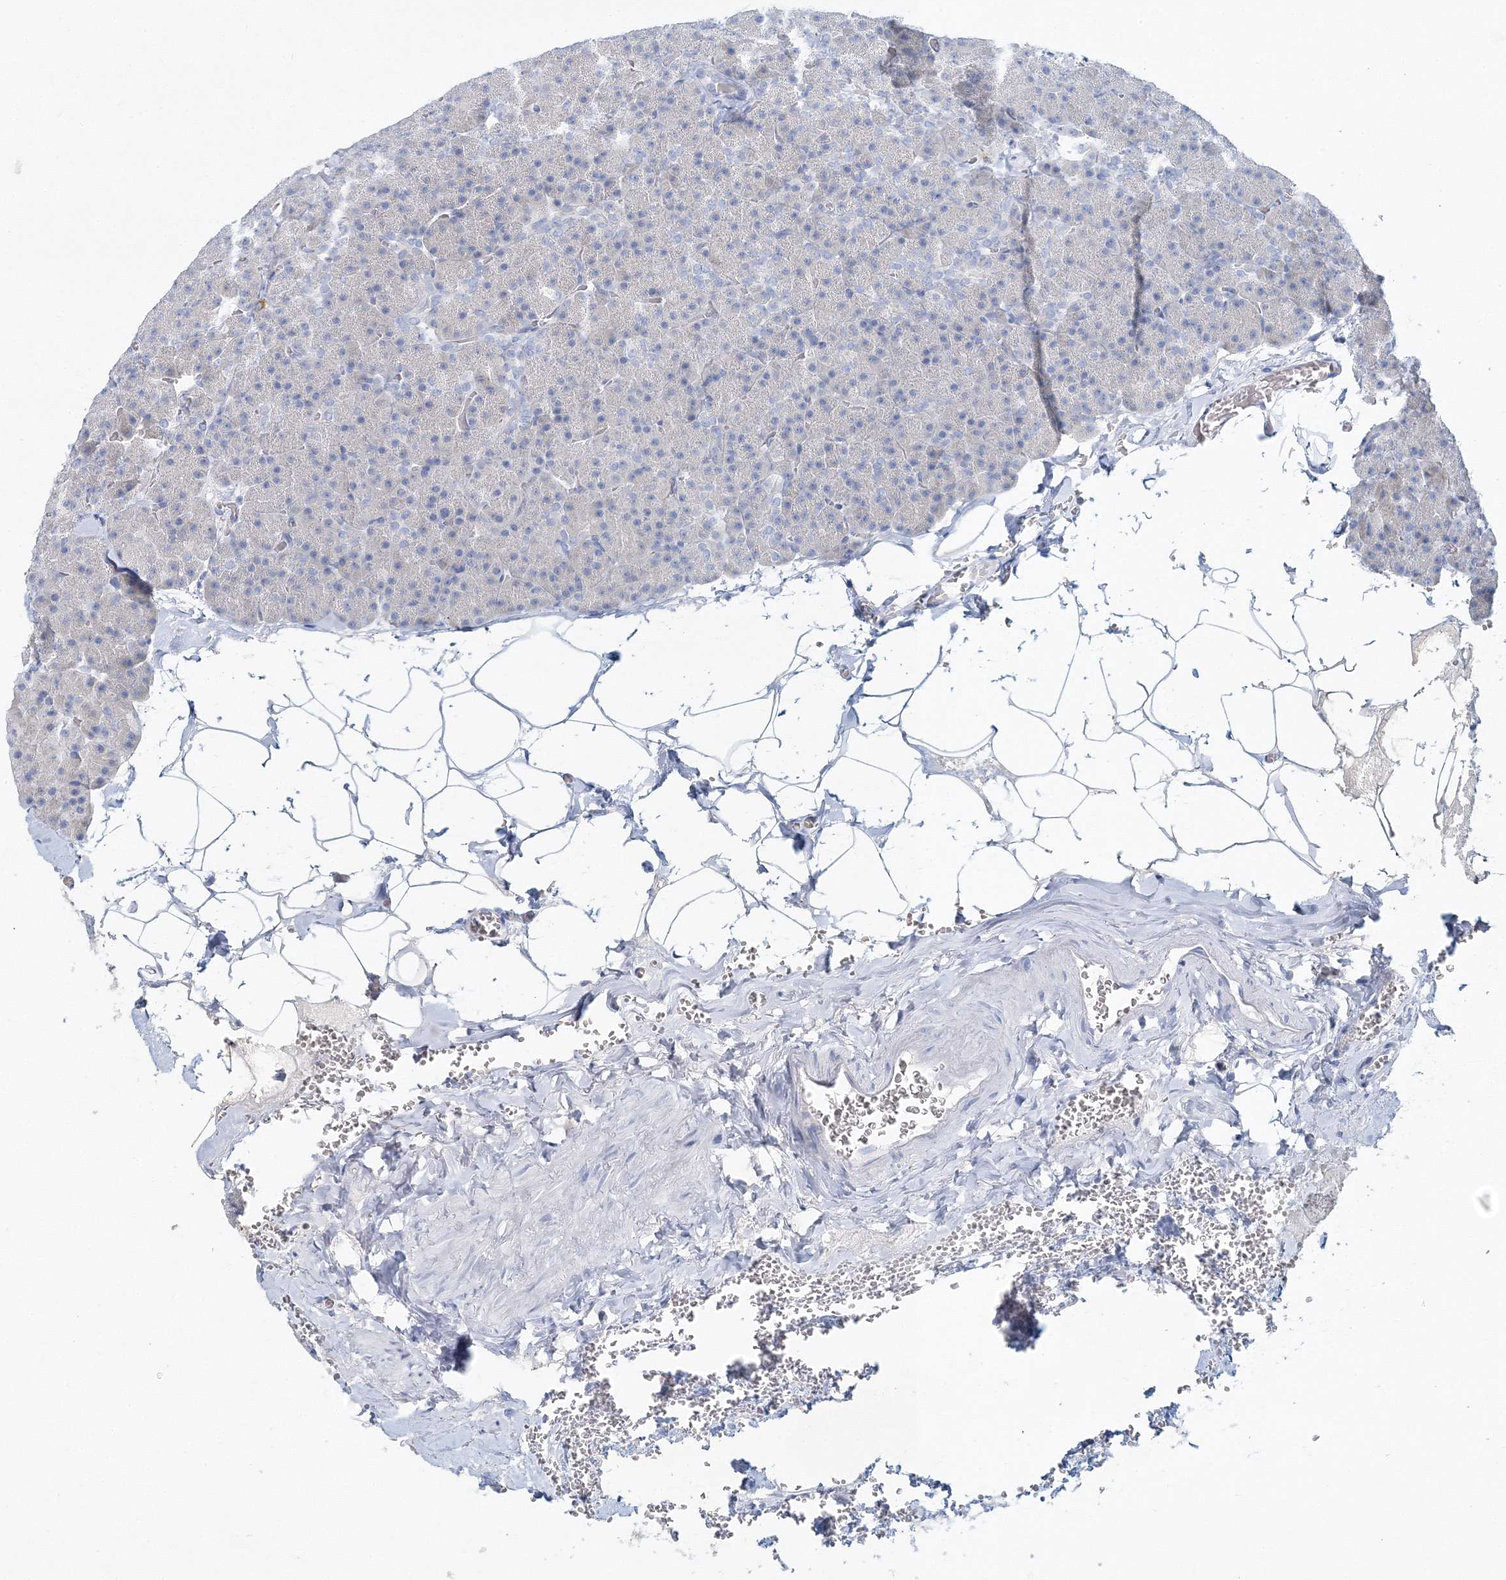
{"staining": {"intensity": "negative", "quantity": "none", "location": "none"}, "tissue": "pancreas", "cell_type": "Exocrine glandular cells", "image_type": "normal", "snomed": [{"axis": "morphology", "description": "Normal tissue, NOS"}, {"axis": "morphology", "description": "Carcinoid, malignant, NOS"}, {"axis": "topography", "description": "Pancreas"}], "caption": "Pancreas stained for a protein using immunohistochemistry (IHC) demonstrates no expression exocrine glandular cells.", "gene": "VILL", "patient": {"sex": "female", "age": 35}}